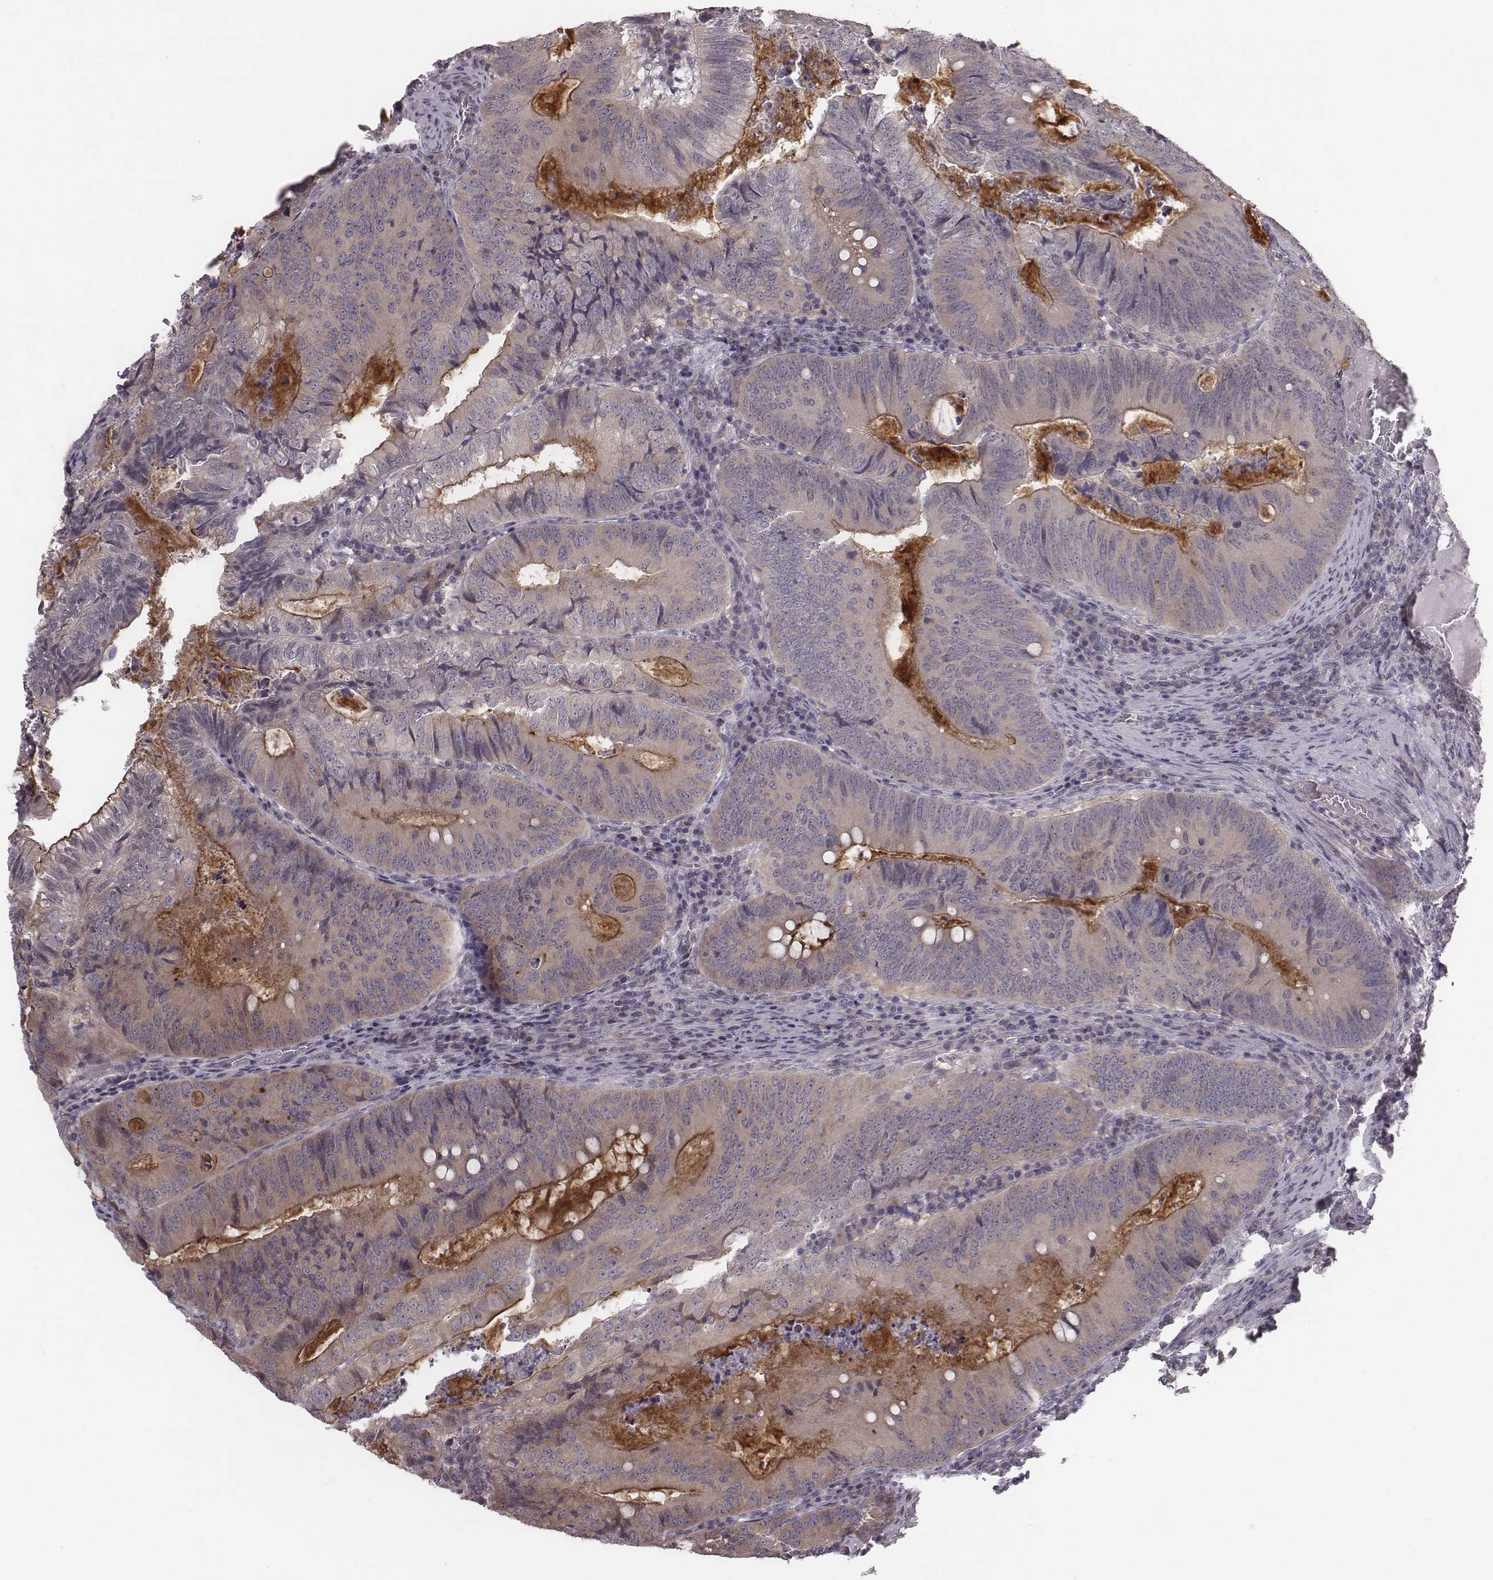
{"staining": {"intensity": "strong", "quantity": "<25%", "location": "cytoplasmic/membranous"}, "tissue": "colorectal cancer", "cell_type": "Tumor cells", "image_type": "cancer", "snomed": [{"axis": "morphology", "description": "Adenocarcinoma, NOS"}, {"axis": "topography", "description": "Colon"}], "caption": "There is medium levels of strong cytoplasmic/membranous positivity in tumor cells of adenocarcinoma (colorectal), as demonstrated by immunohistochemical staining (brown color).", "gene": "BICDL1", "patient": {"sex": "male", "age": 67}}